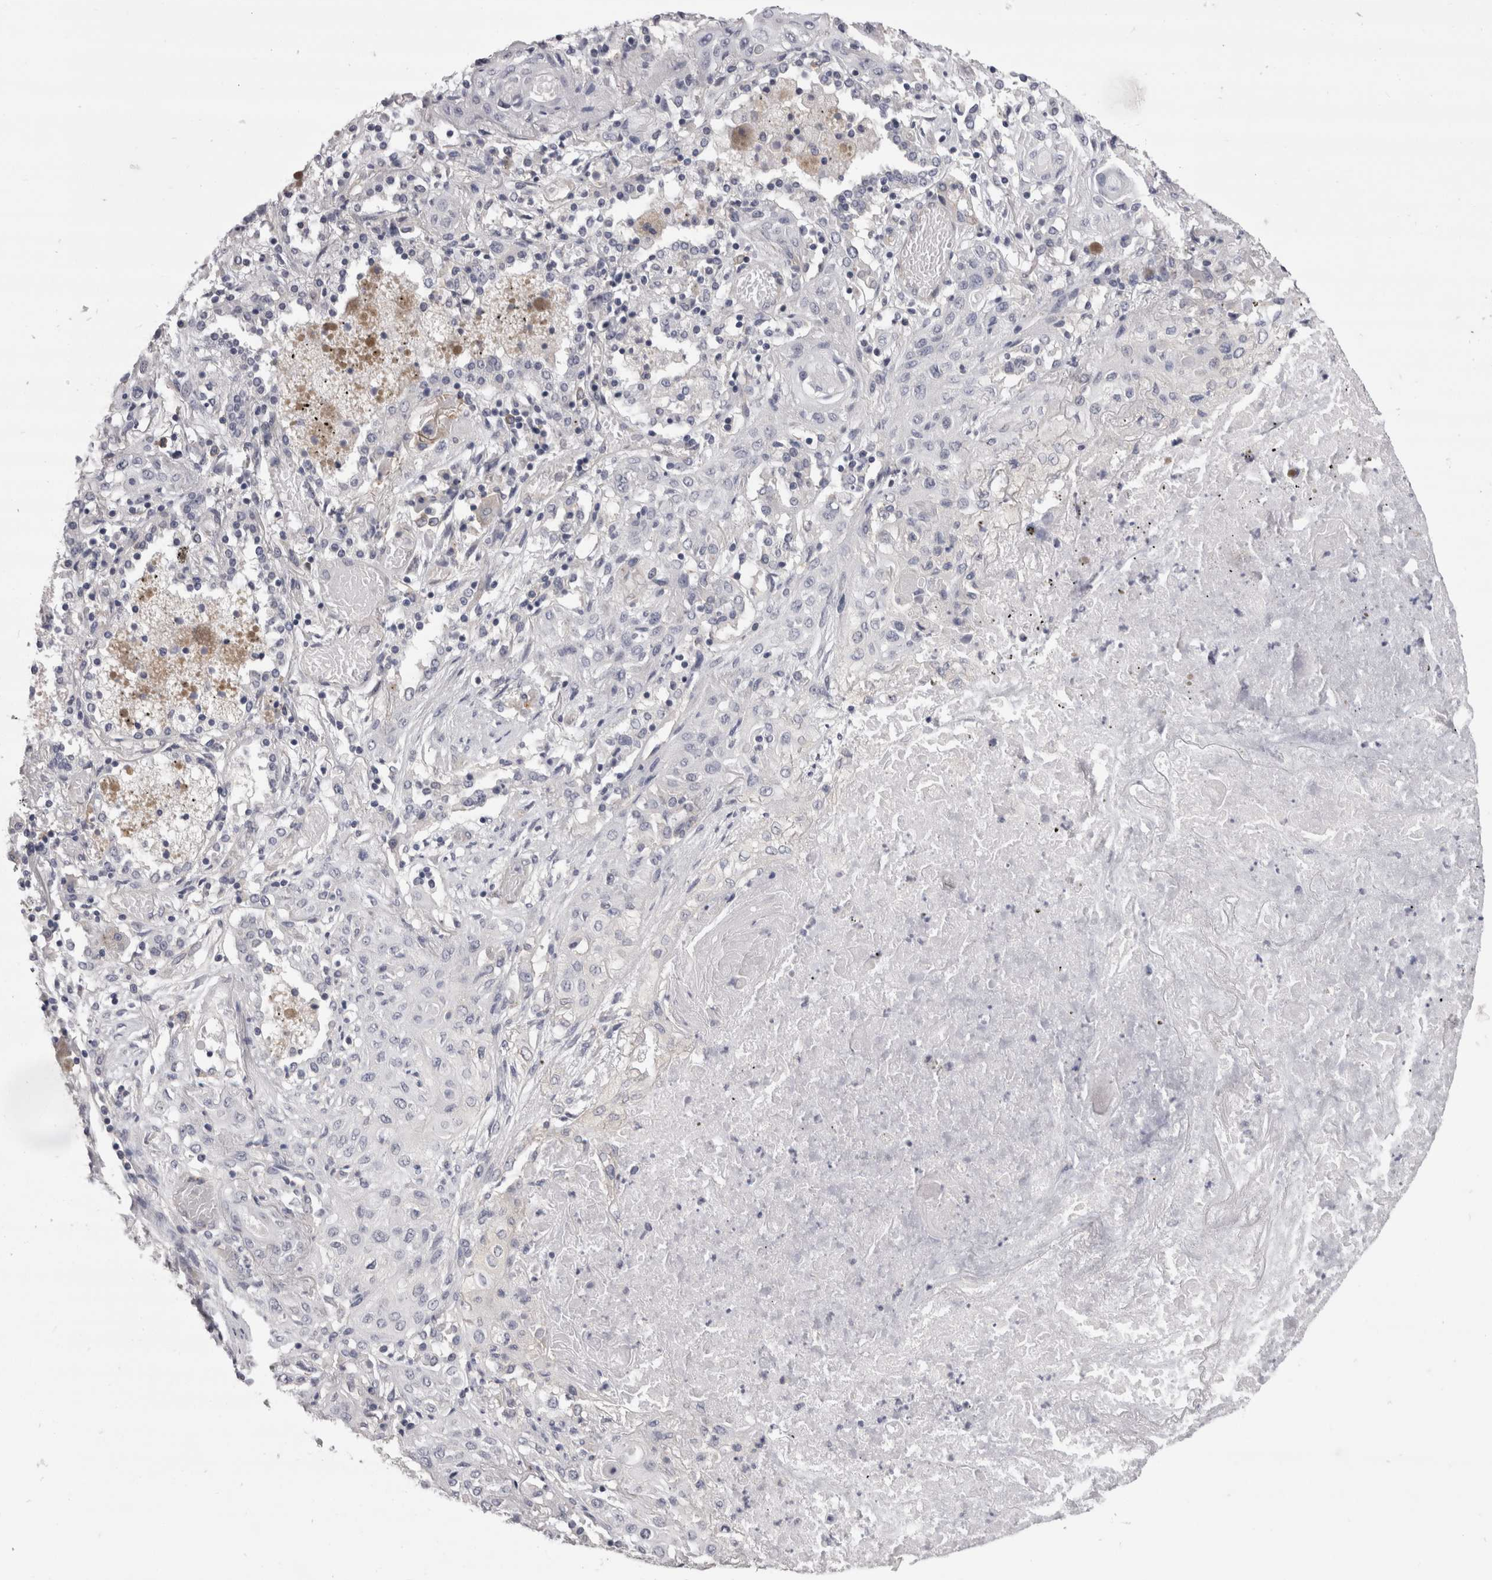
{"staining": {"intensity": "negative", "quantity": "none", "location": "none"}, "tissue": "lung cancer", "cell_type": "Tumor cells", "image_type": "cancer", "snomed": [{"axis": "morphology", "description": "Squamous cell carcinoma, NOS"}, {"axis": "topography", "description": "Lung"}], "caption": "Histopathology image shows no significant protein positivity in tumor cells of lung cancer.", "gene": "LYZL6", "patient": {"sex": "female", "age": 47}}